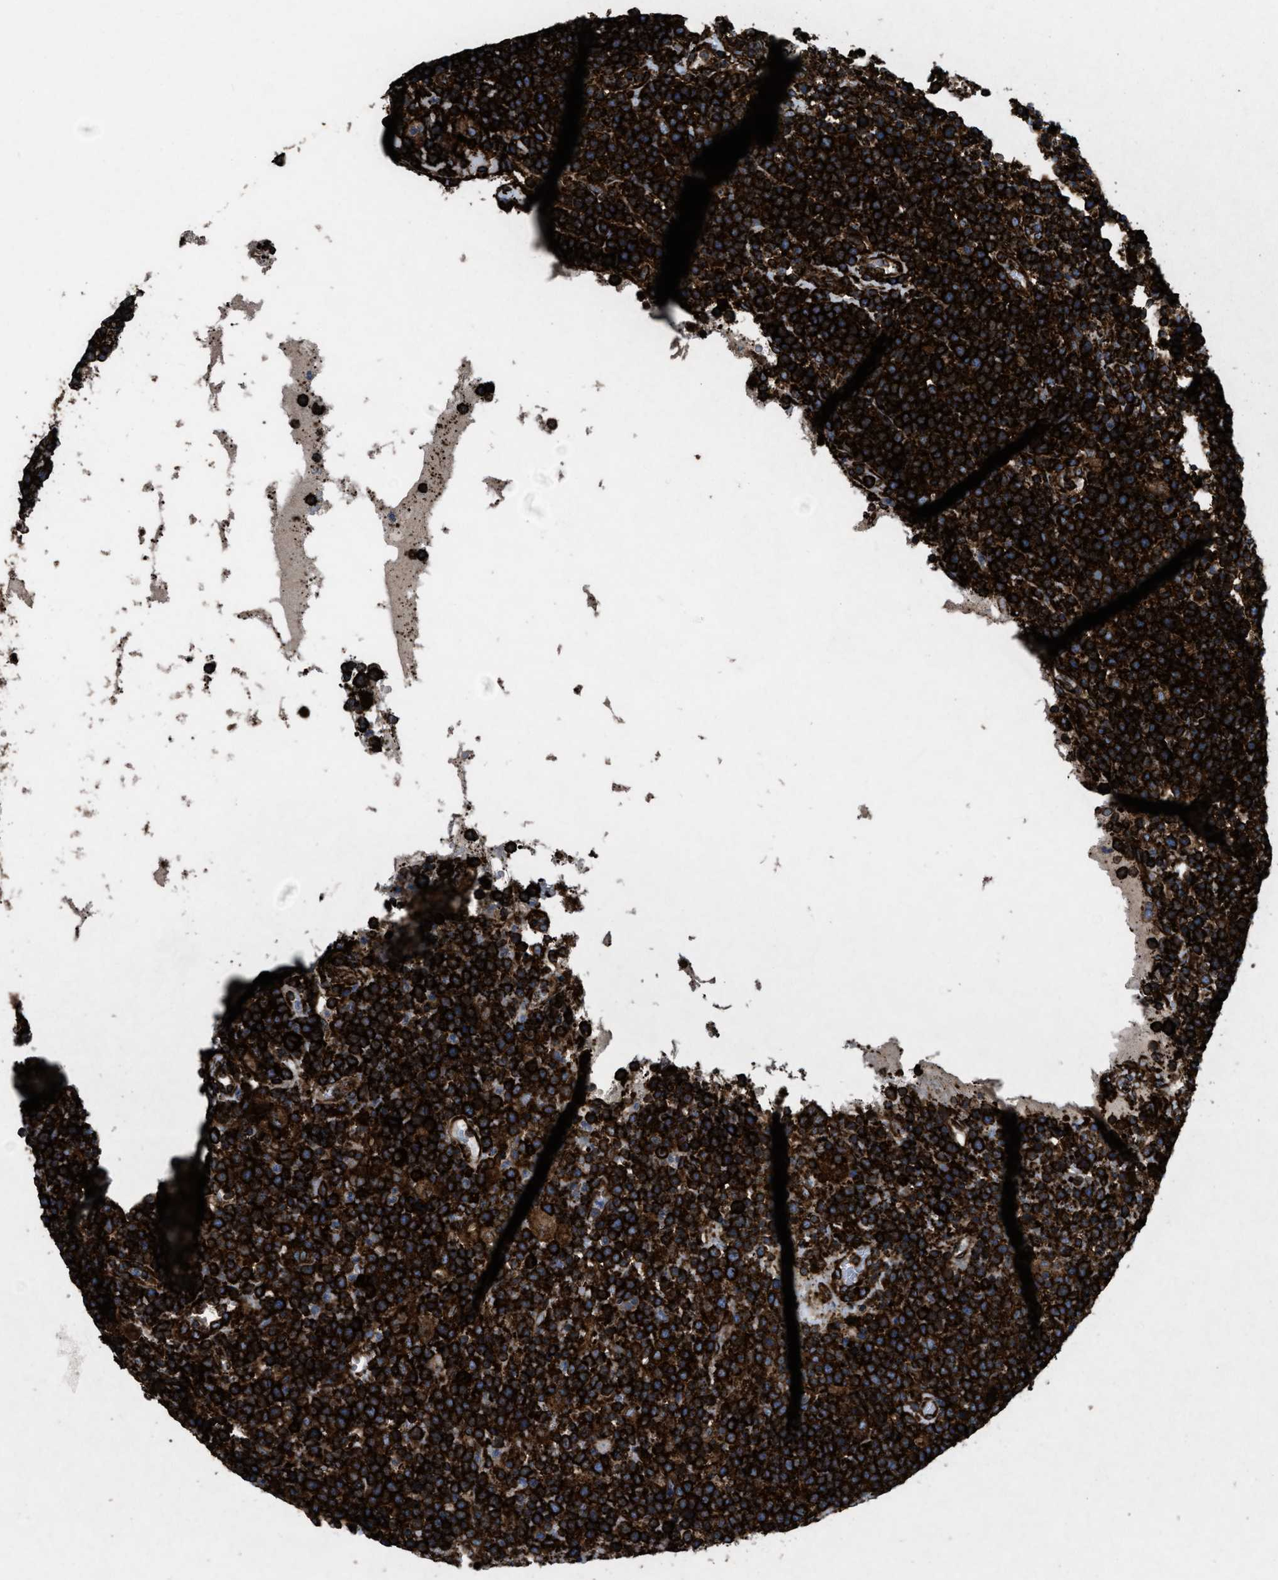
{"staining": {"intensity": "strong", "quantity": ">75%", "location": "cytoplasmic/membranous"}, "tissue": "lymphoma", "cell_type": "Tumor cells", "image_type": "cancer", "snomed": [{"axis": "morphology", "description": "Malignant lymphoma, non-Hodgkin's type, High grade"}, {"axis": "topography", "description": "Lymph node"}], "caption": "Human high-grade malignant lymphoma, non-Hodgkin's type stained with a protein marker reveals strong staining in tumor cells.", "gene": "CAPRIN1", "patient": {"sex": "male", "age": 61}}